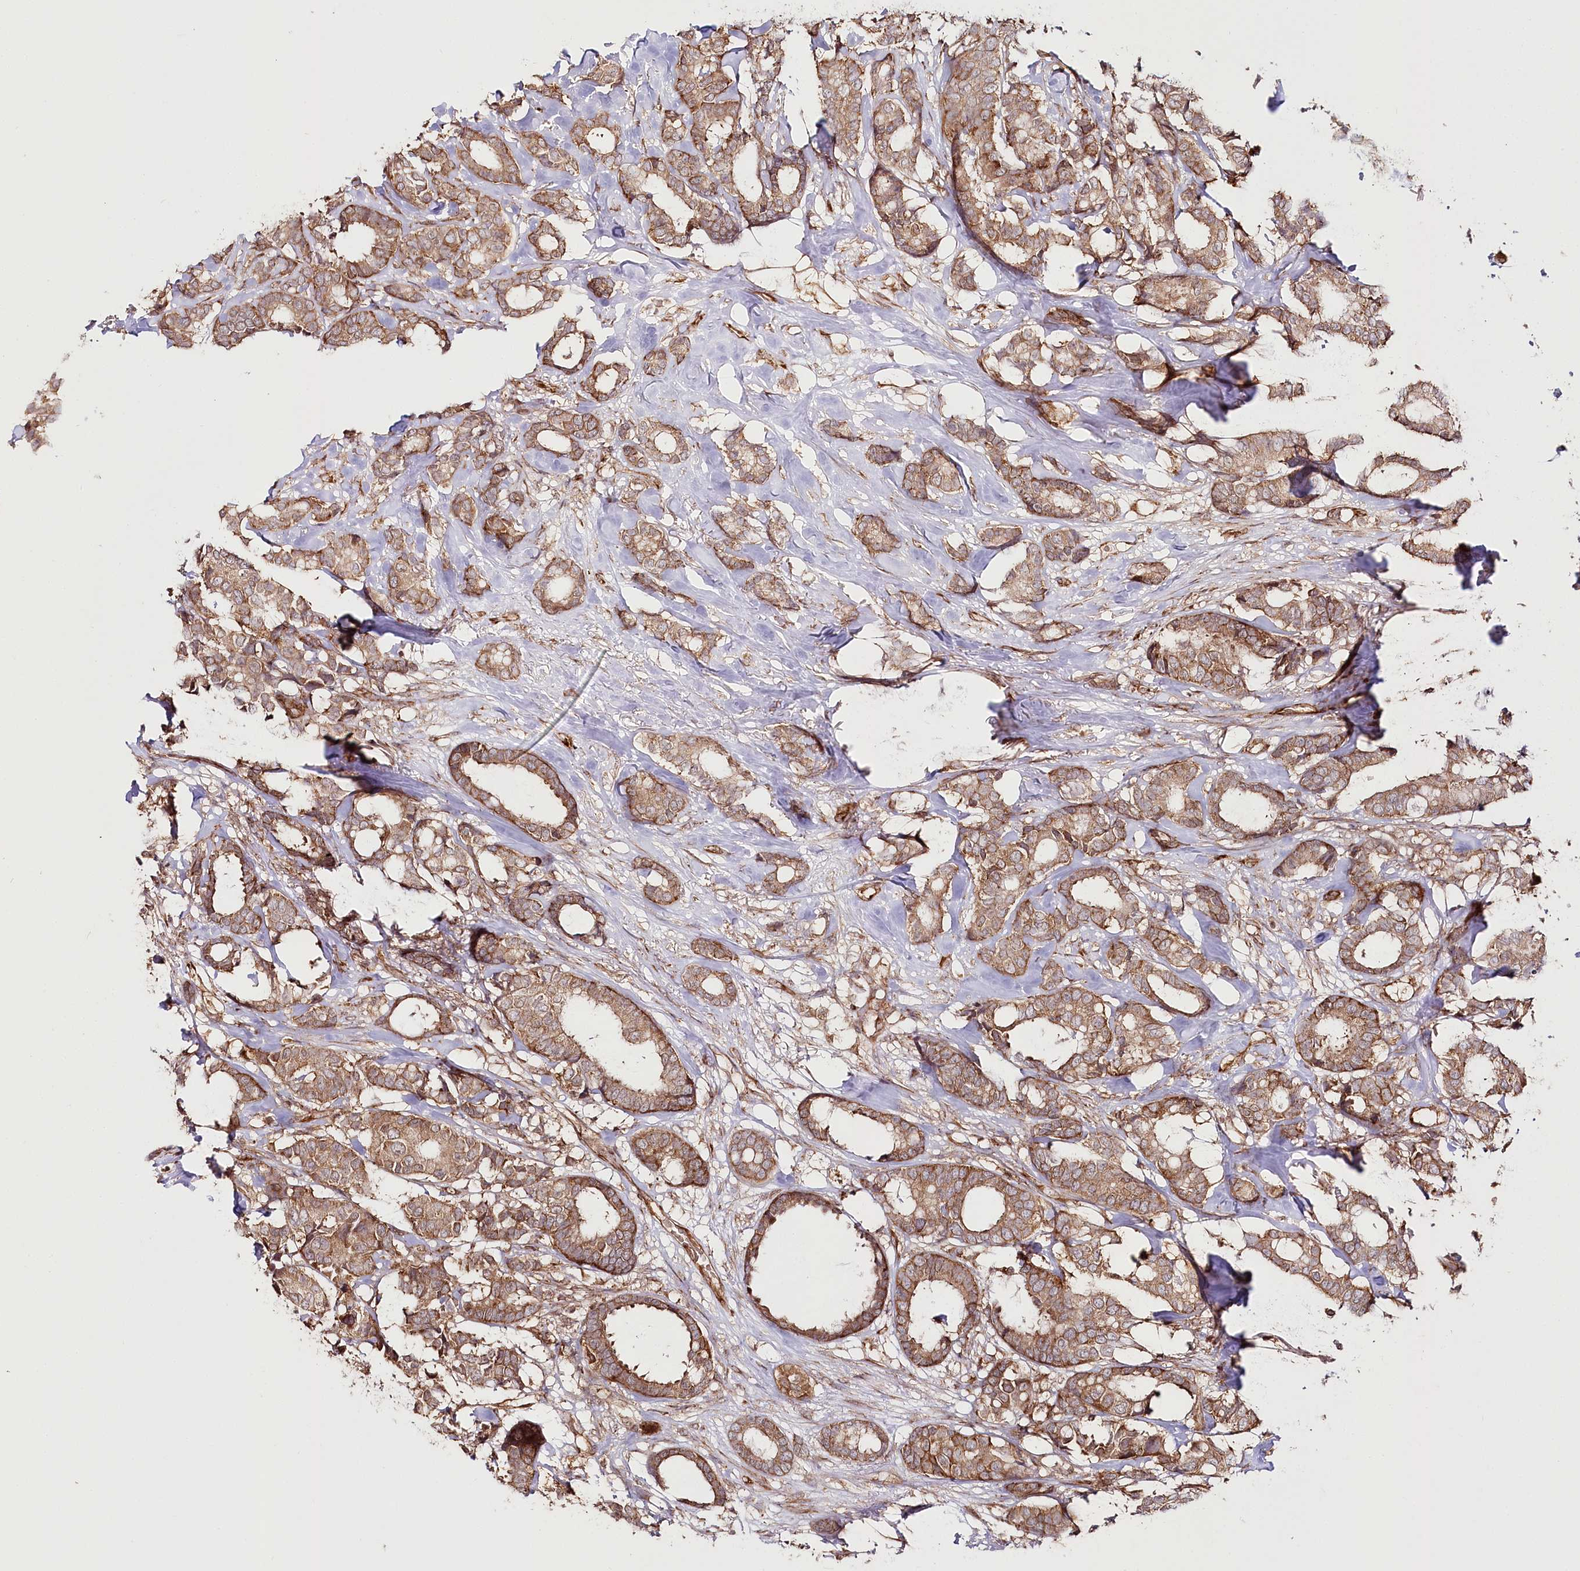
{"staining": {"intensity": "moderate", "quantity": ">75%", "location": "cytoplasmic/membranous"}, "tissue": "breast cancer", "cell_type": "Tumor cells", "image_type": "cancer", "snomed": [{"axis": "morphology", "description": "Duct carcinoma"}, {"axis": "topography", "description": "Breast"}], "caption": "Immunohistochemical staining of breast intraductal carcinoma displays medium levels of moderate cytoplasmic/membranous protein positivity in approximately >75% of tumor cells. Nuclei are stained in blue.", "gene": "OTUD4", "patient": {"sex": "female", "age": 87}}